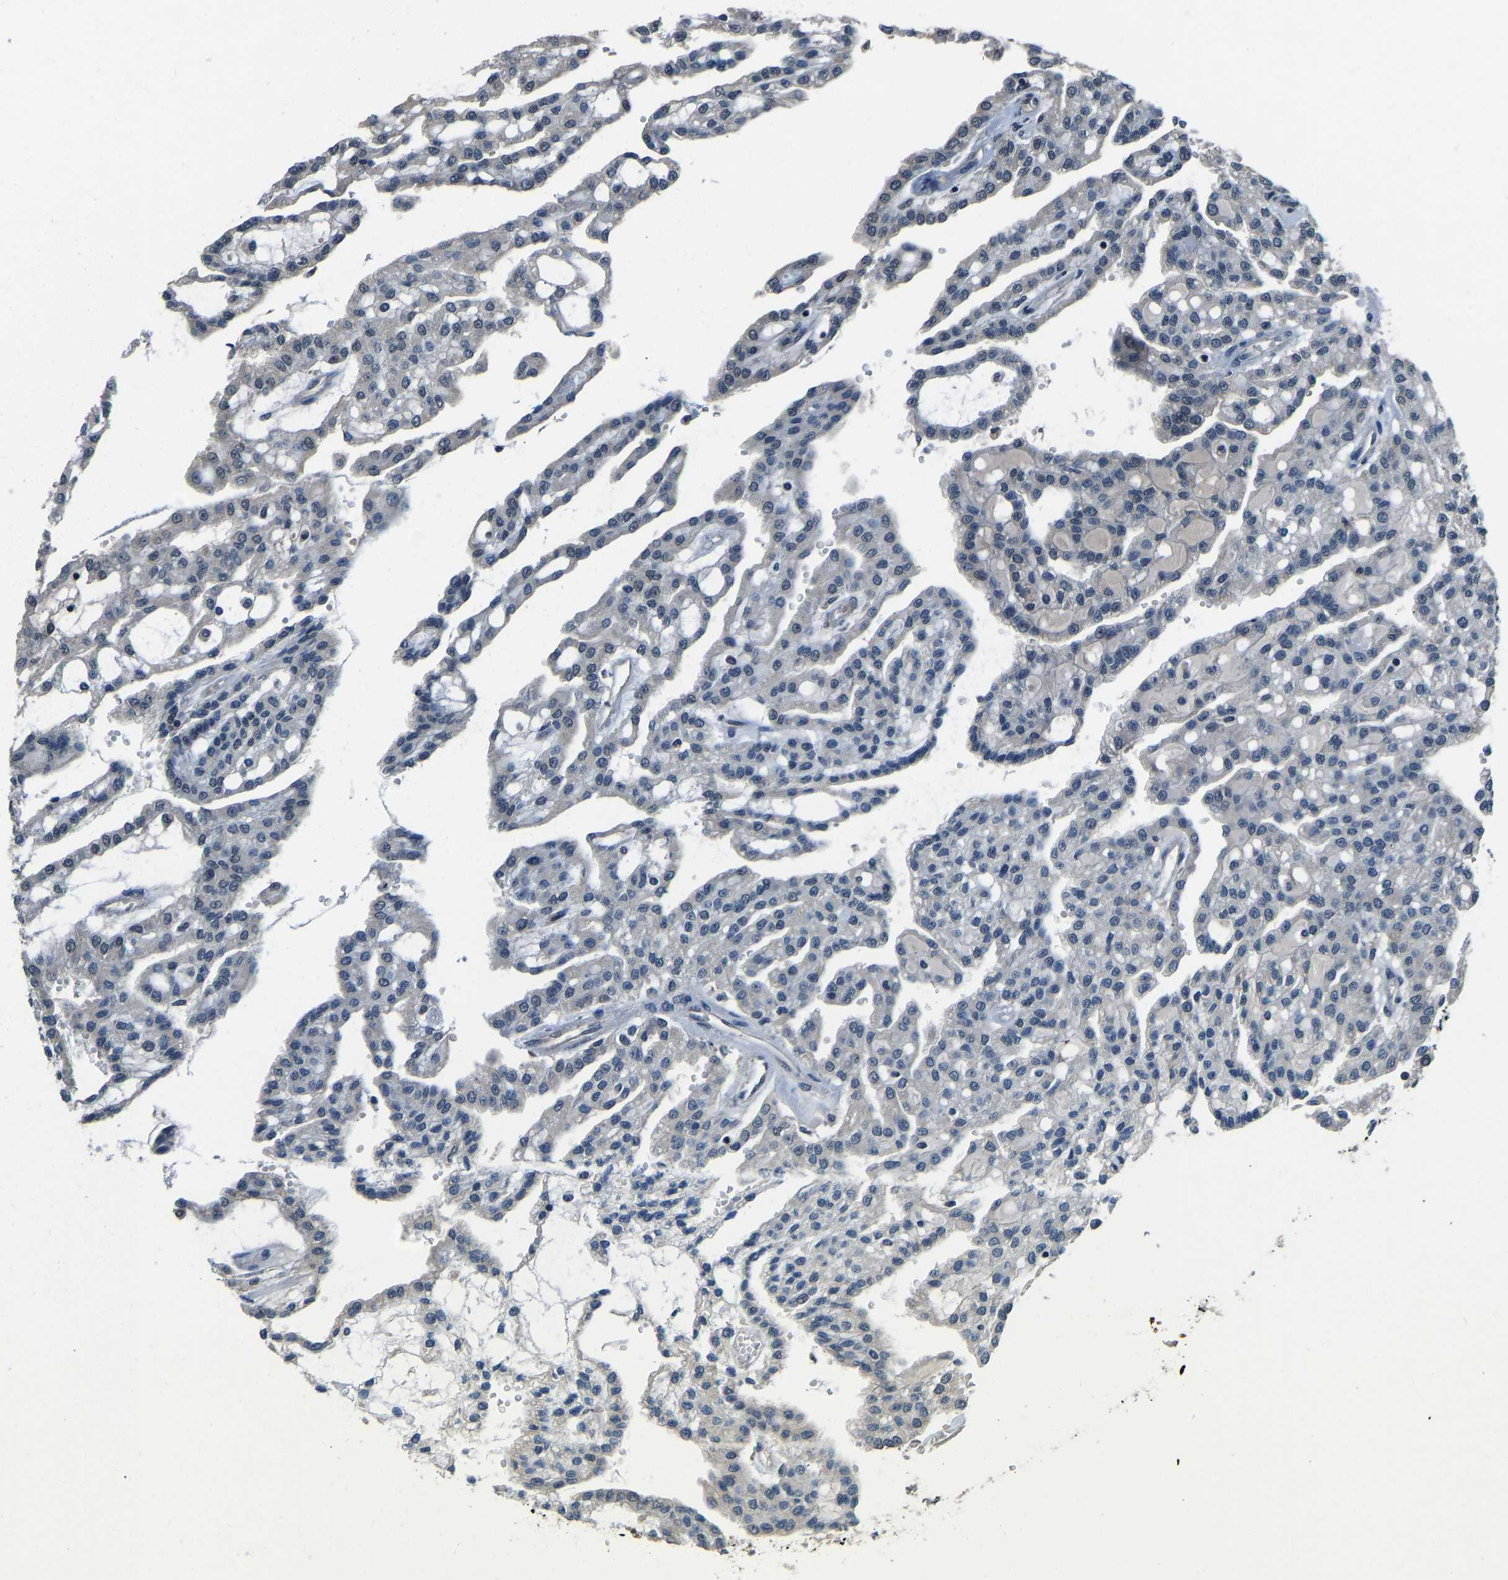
{"staining": {"intensity": "negative", "quantity": "none", "location": "none"}, "tissue": "renal cancer", "cell_type": "Tumor cells", "image_type": "cancer", "snomed": [{"axis": "morphology", "description": "Adenocarcinoma, NOS"}, {"axis": "topography", "description": "Kidney"}], "caption": "A high-resolution image shows immunohistochemistry (IHC) staining of renal cancer, which shows no significant positivity in tumor cells. (DAB (3,3'-diaminobenzidine) immunohistochemistry (IHC), high magnification).", "gene": "TOX4", "patient": {"sex": "male", "age": 63}}